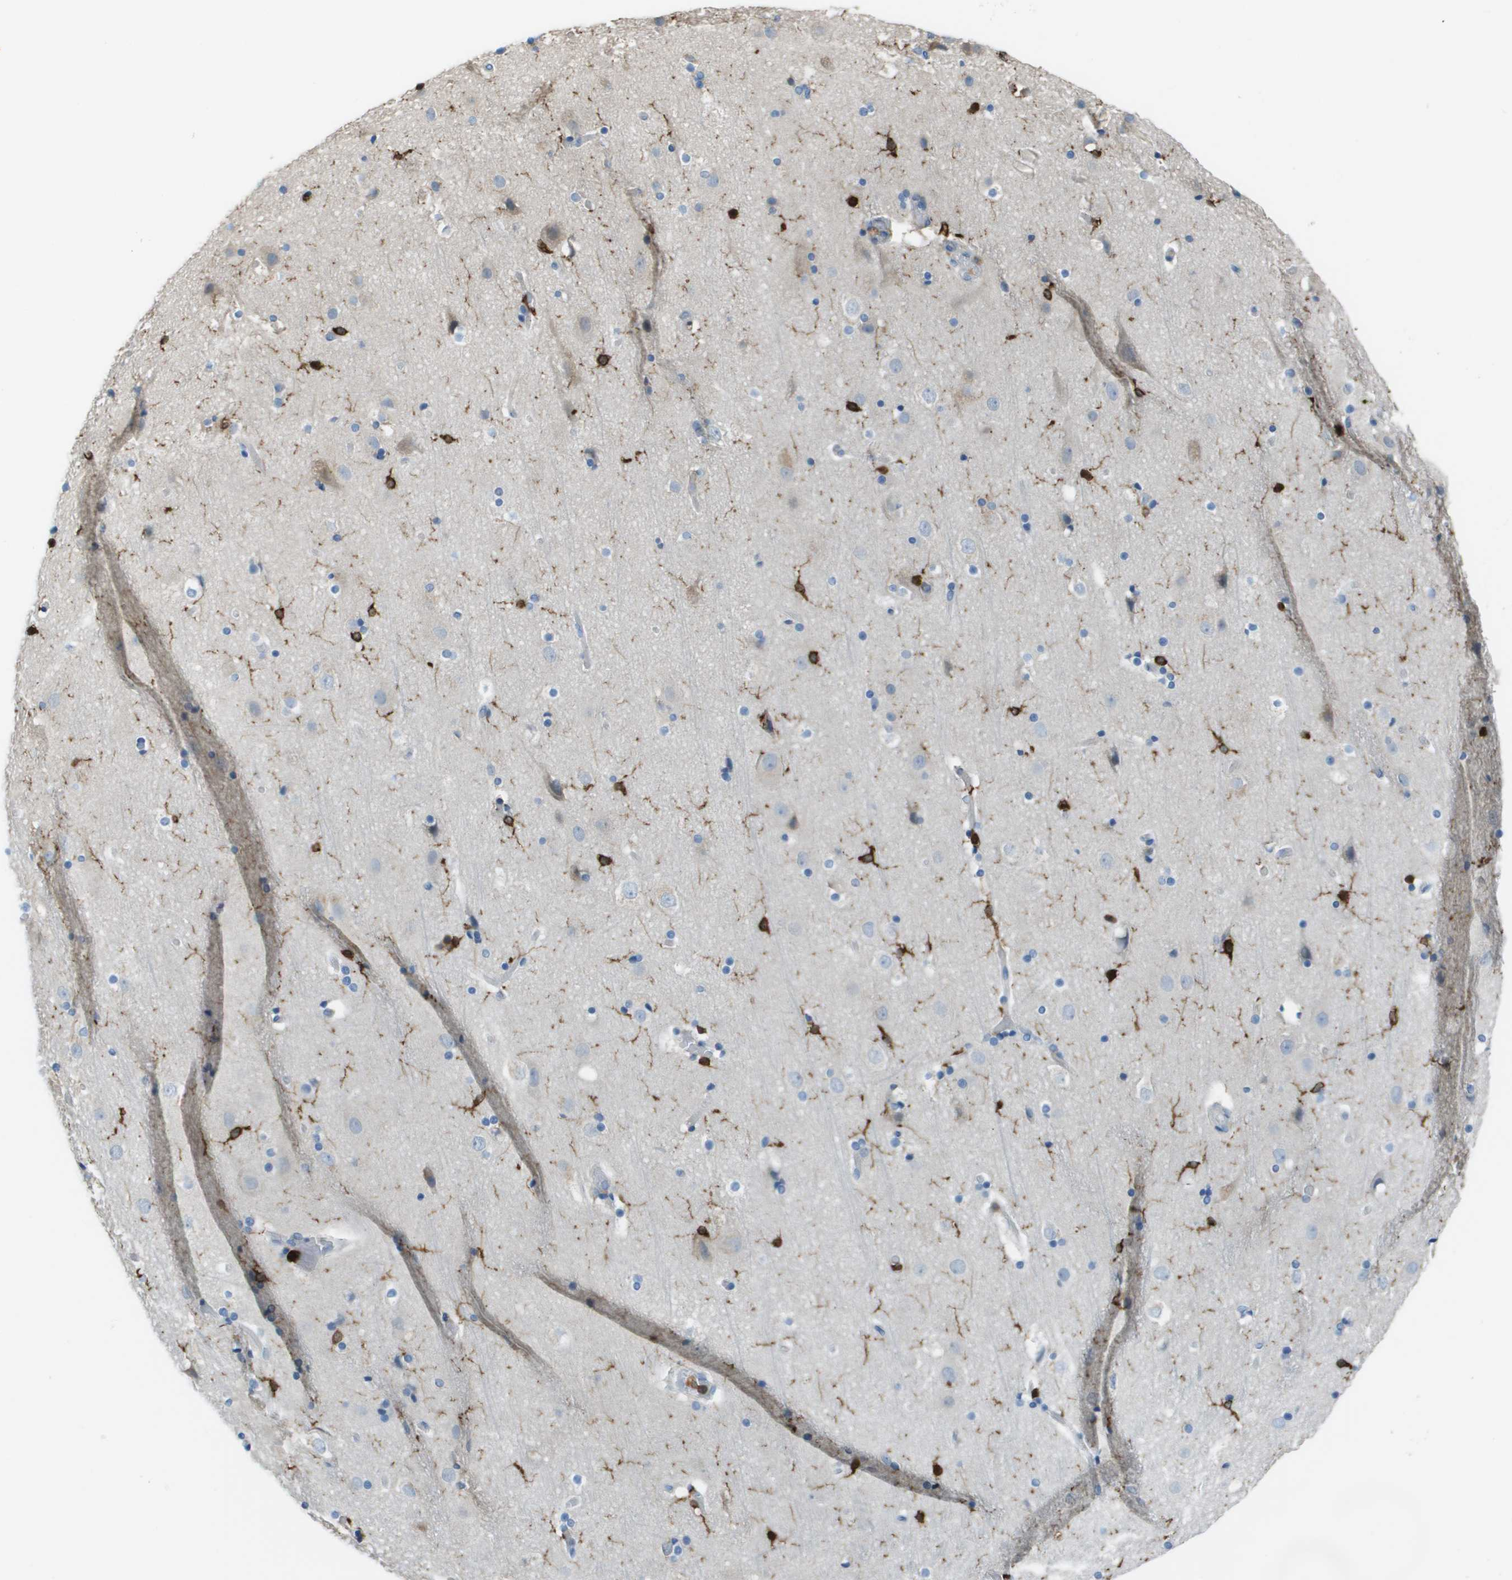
{"staining": {"intensity": "negative", "quantity": "none", "location": "none"}, "tissue": "cerebral cortex", "cell_type": "Endothelial cells", "image_type": "normal", "snomed": [{"axis": "morphology", "description": "Normal tissue, NOS"}, {"axis": "topography", "description": "Cerebral cortex"}], "caption": "High power microscopy histopathology image of an immunohistochemistry (IHC) image of unremarkable cerebral cortex, revealing no significant positivity in endothelial cells.", "gene": "APBB1IP", "patient": {"sex": "male", "age": 57}}